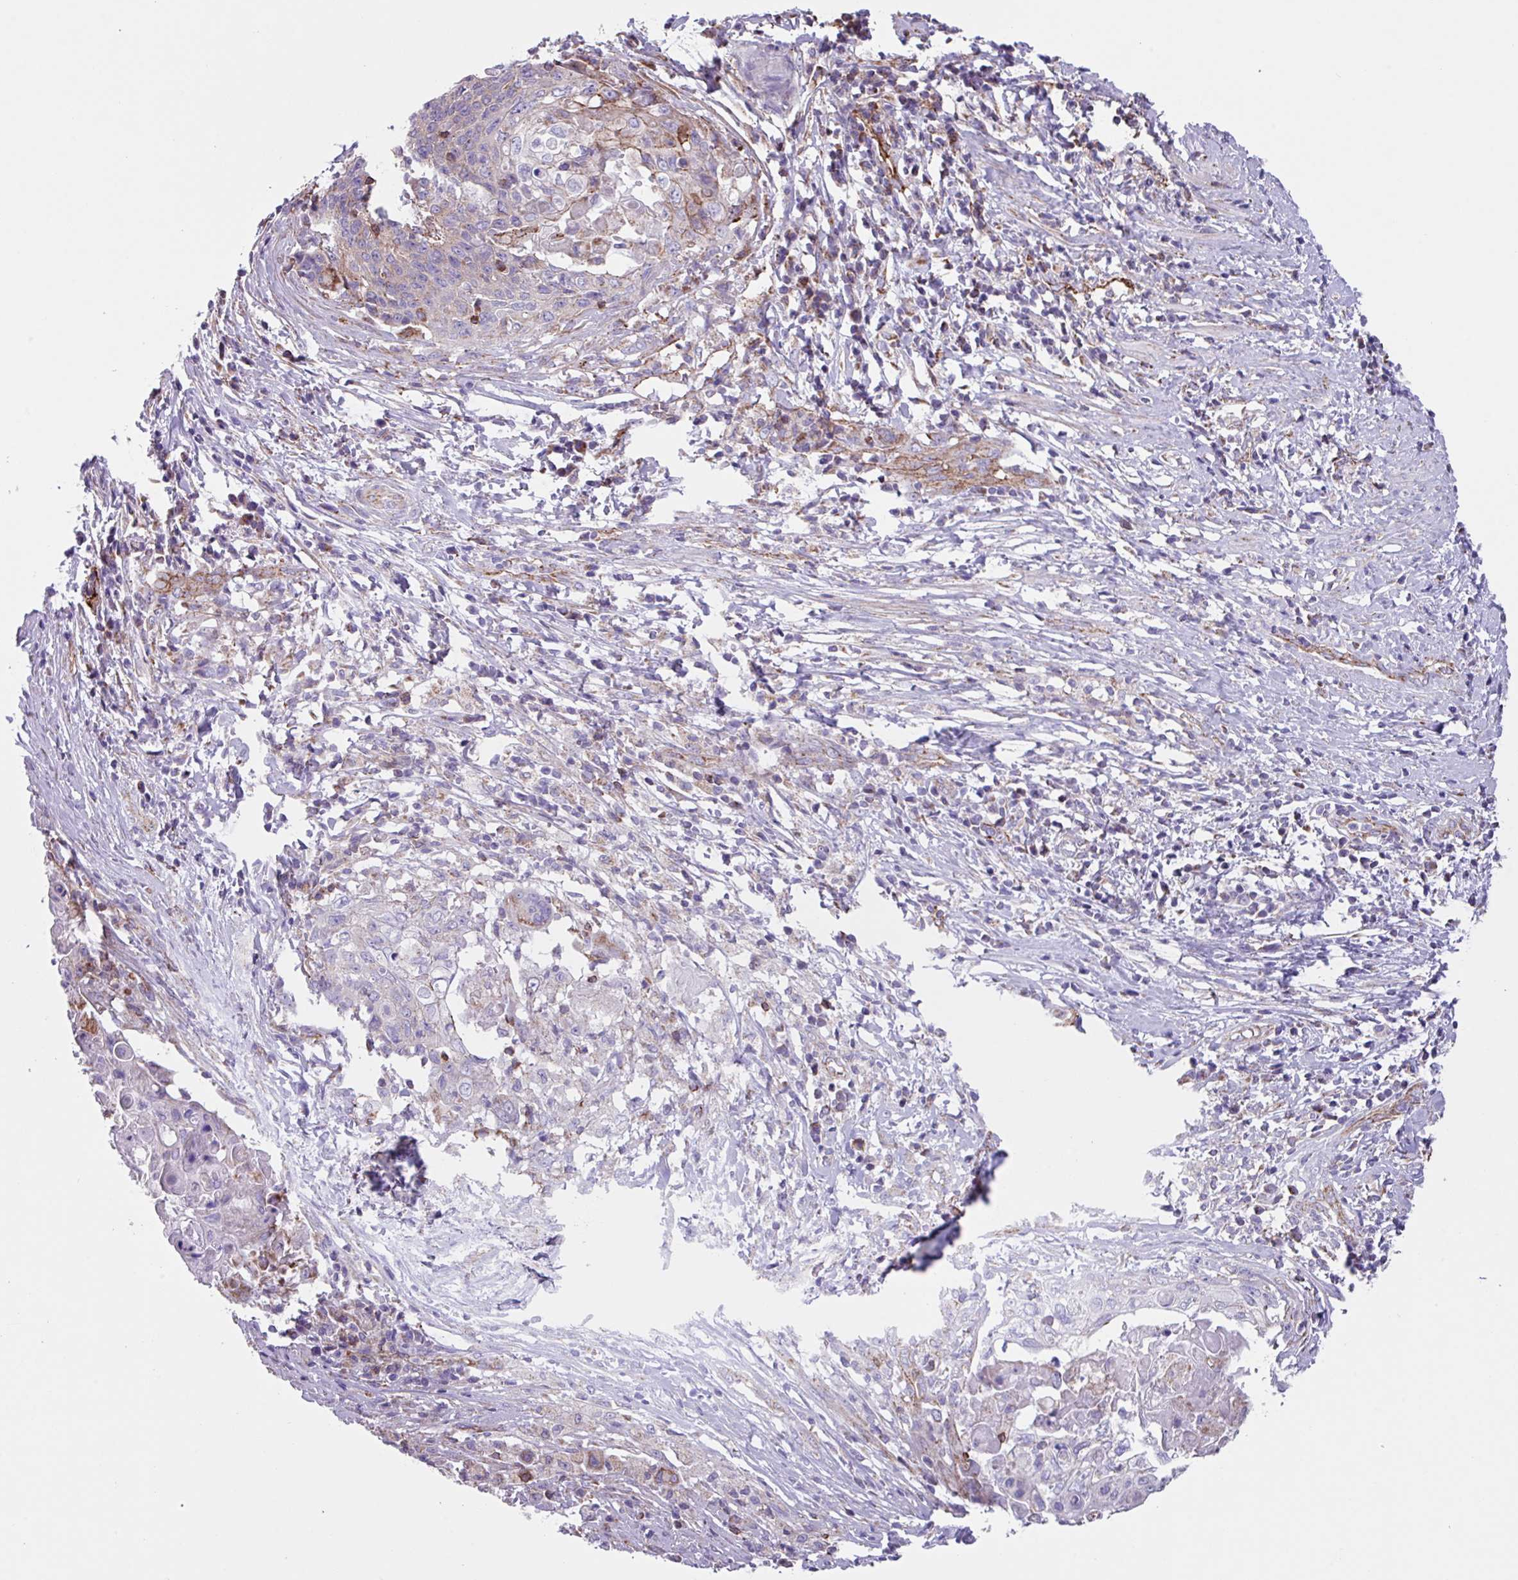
{"staining": {"intensity": "moderate", "quantity": "<25%", "location": "cytoplasmic/membranous"}, "tissue": "cervical cancer", "cell_type": "Tumor cells", "image_type": "cancer", "snomed": [{"axis": "morphology", "description": "Squamous cell carcinoma, NOS"}, {"axis": "topography", "description": "Cervix"}], "caption": "DAB immunohistochemical staining of squamous cell carcinoma (cervical) demonstrates moderate cytoplasmic/membranous protein expression in approximately <25% of tumor cells.", "gene": "OTULIN", "patient": {"sex": "female", "age": 39}}